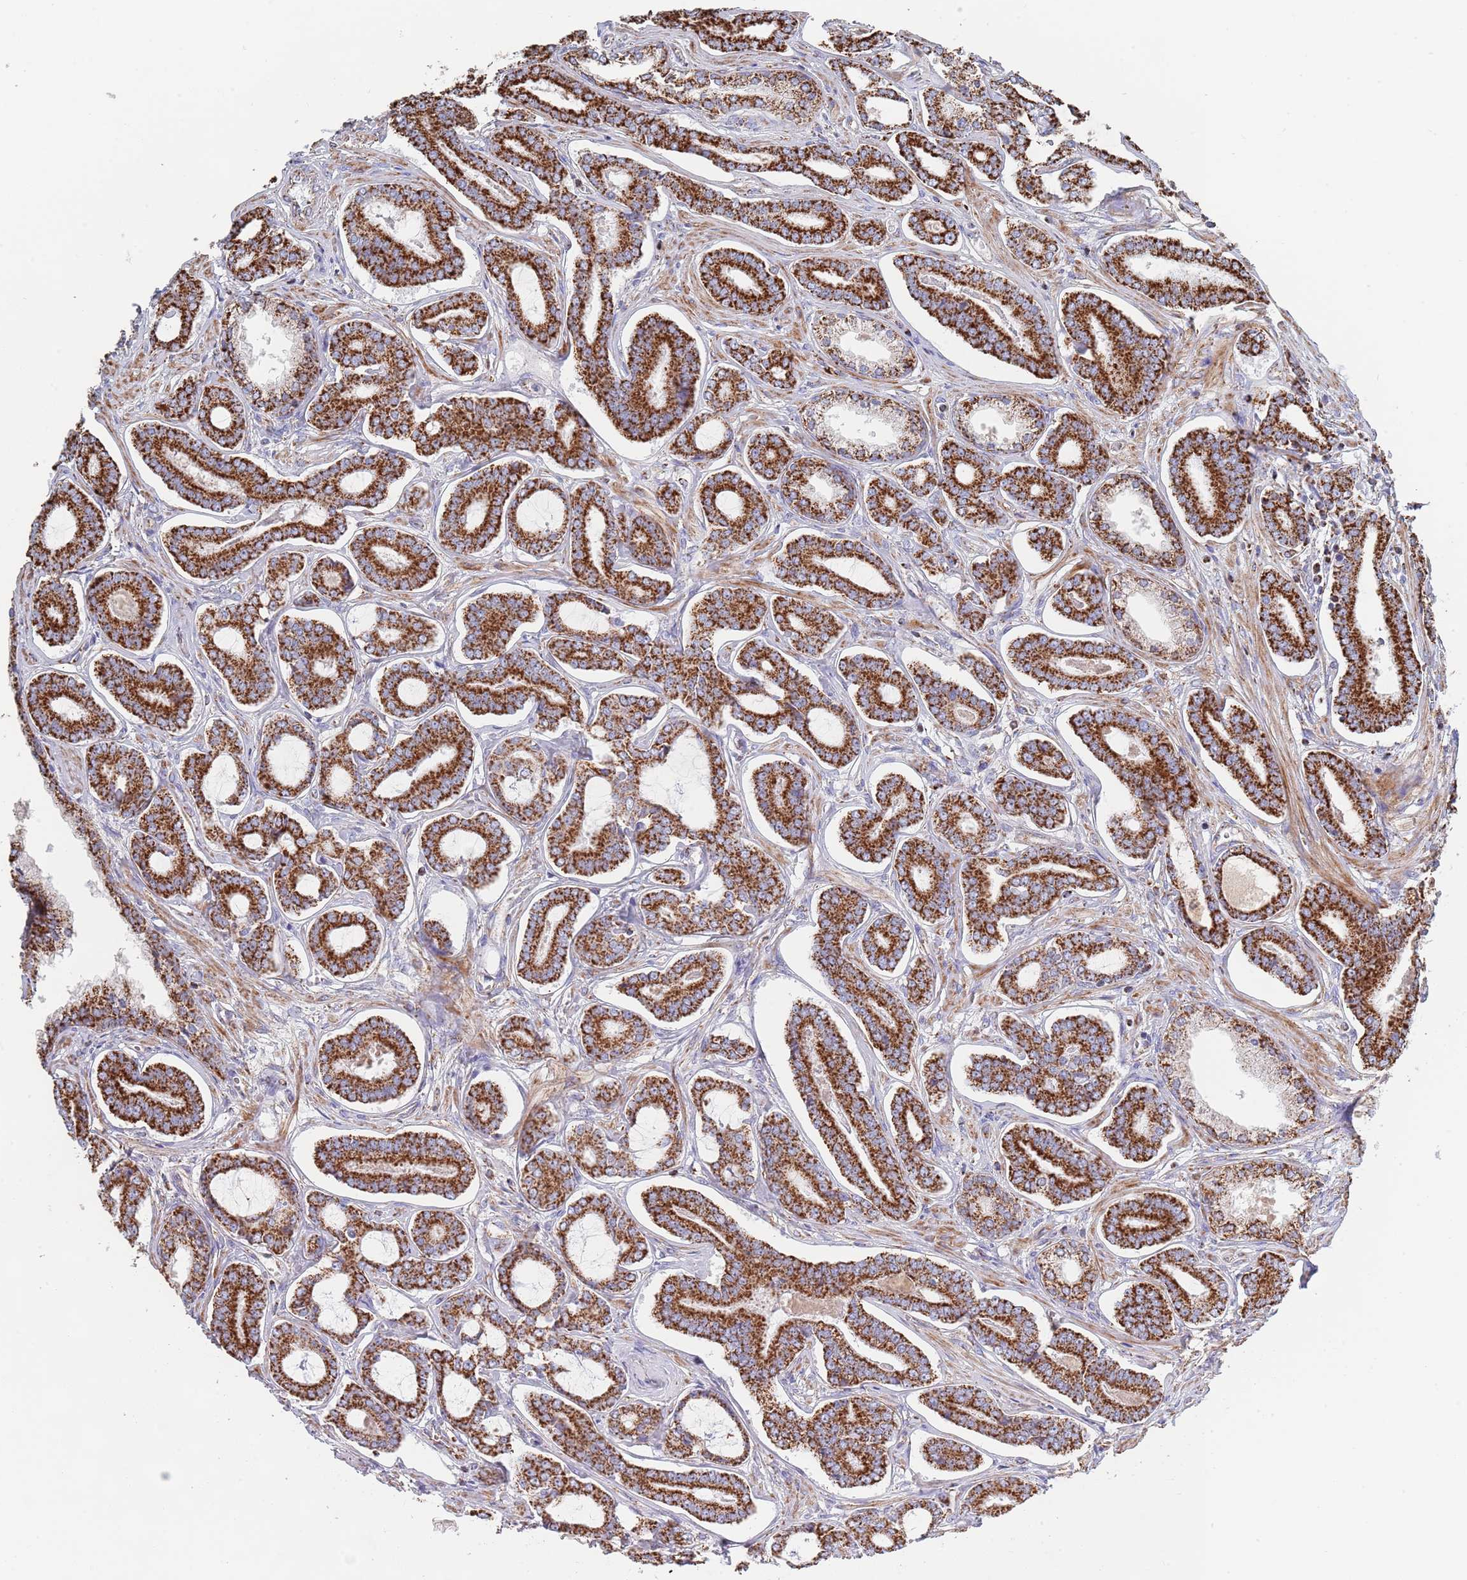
{"staining": {"intensity": "strong", "quantity": ">75%", "location": "cytoplasmic/membranous"}, "tissue": "prostate cancer", "cell_type": "Tumor cells", "image_type": "cancer", "snomed": [{"axis": "morphology", "description": "Adenocarcinoma, NOS"}, {"axis": "topography", "description": "Prostate and seminal vesicle, NOS"}], "caption": "Human adenocarcinoma (prostate) stained for a protein (brown) displays strong cytoplasmic/membranous positive positivity in about >75% of tumor cells.", "gene": "PGP", "patient": {"sex": "male", "age": 76}}